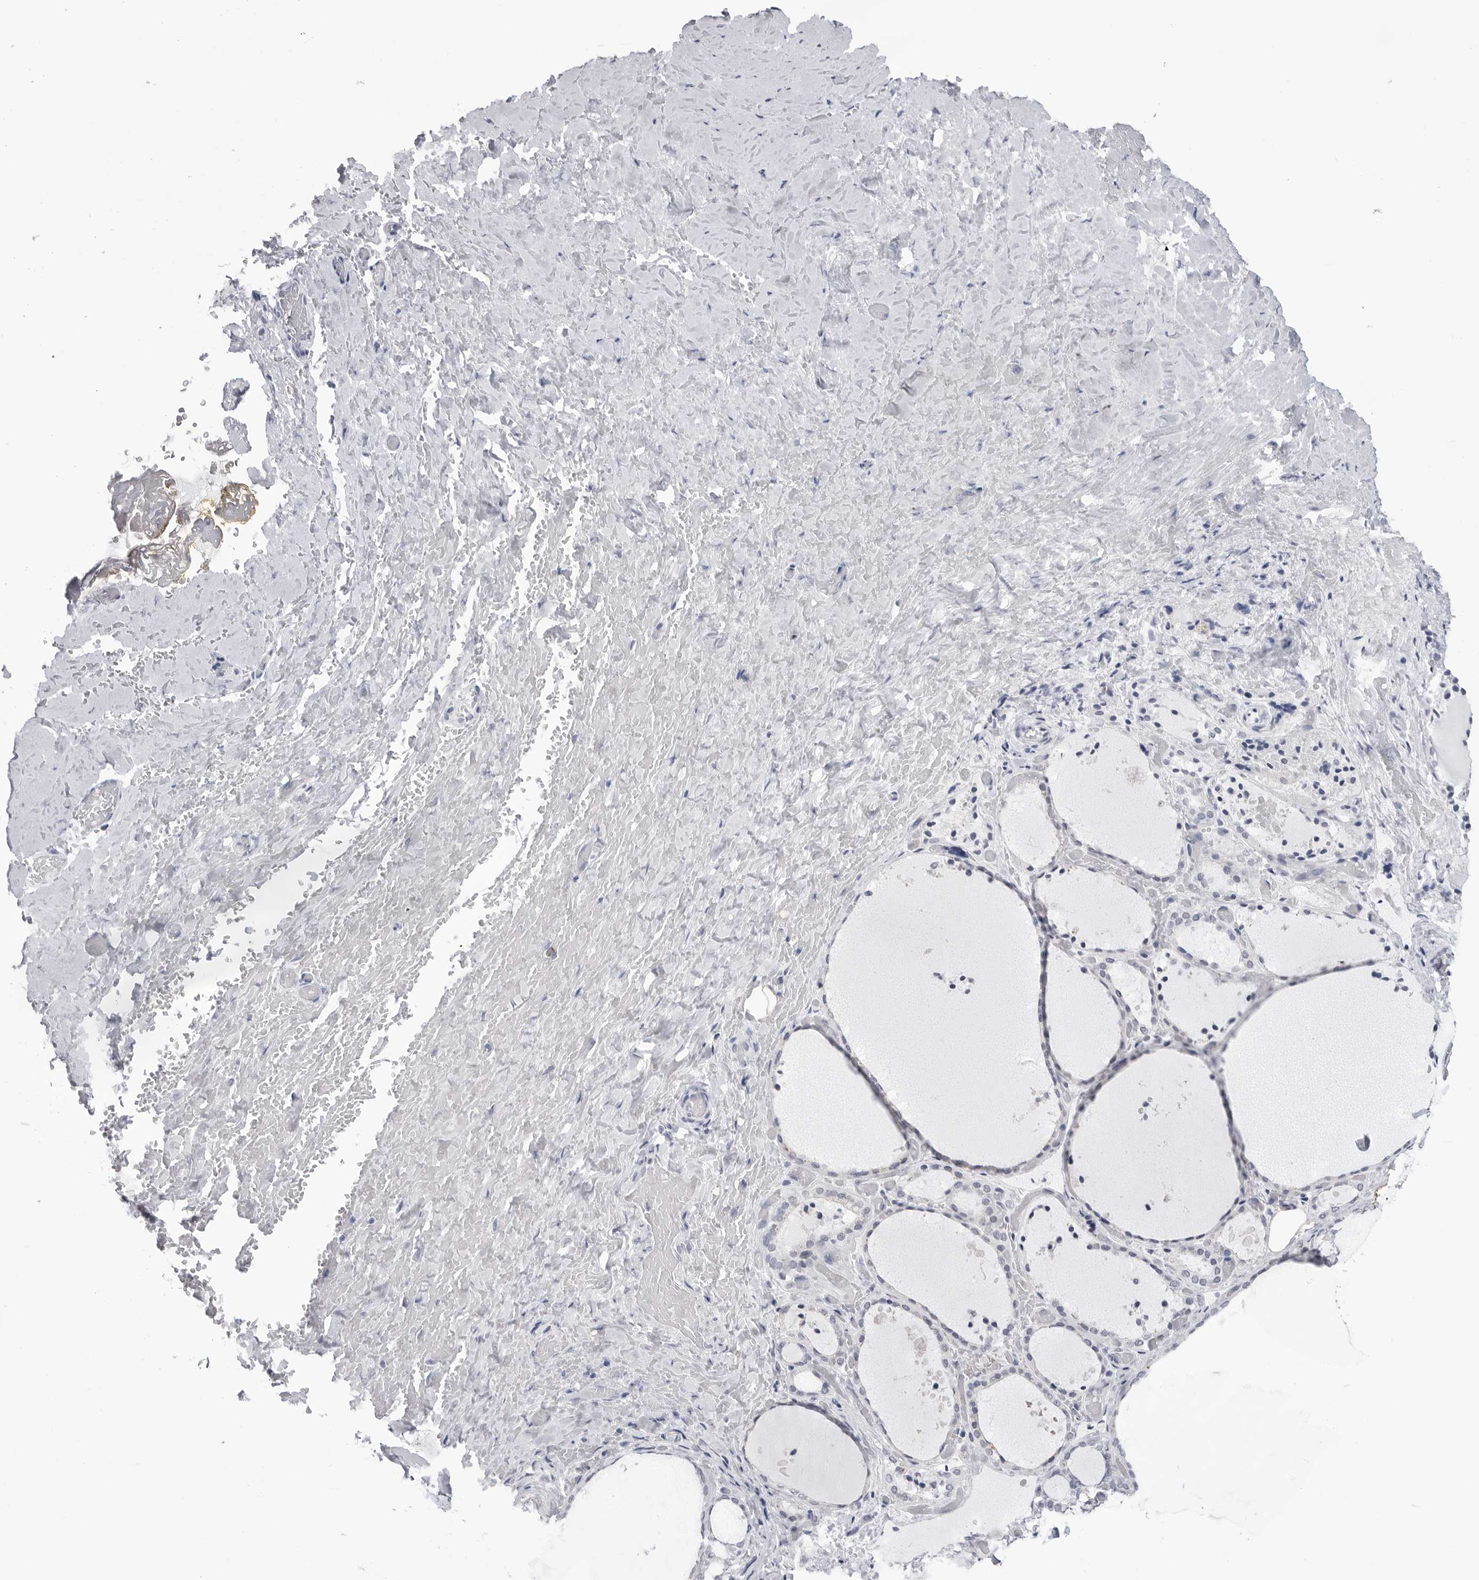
{"staining": {"intensity": "negative", "quantity": "none", "location": "none"}, "tissue": "thyroid gland", "cell_type": "Glandular cells", "image_type": "normal", "snomed": [{"axis": "morphology", "description": "Normal tissue, NOS"}, {"axis": "topography", "description": "Thyroid gland"}], "caption": "Human thyroid gland stained for a protein using immunohistochemistry (IHC) displays no expression in glandular cells.", "gene": "PGA3", "patient": {"sex": "female", "age": 44}}